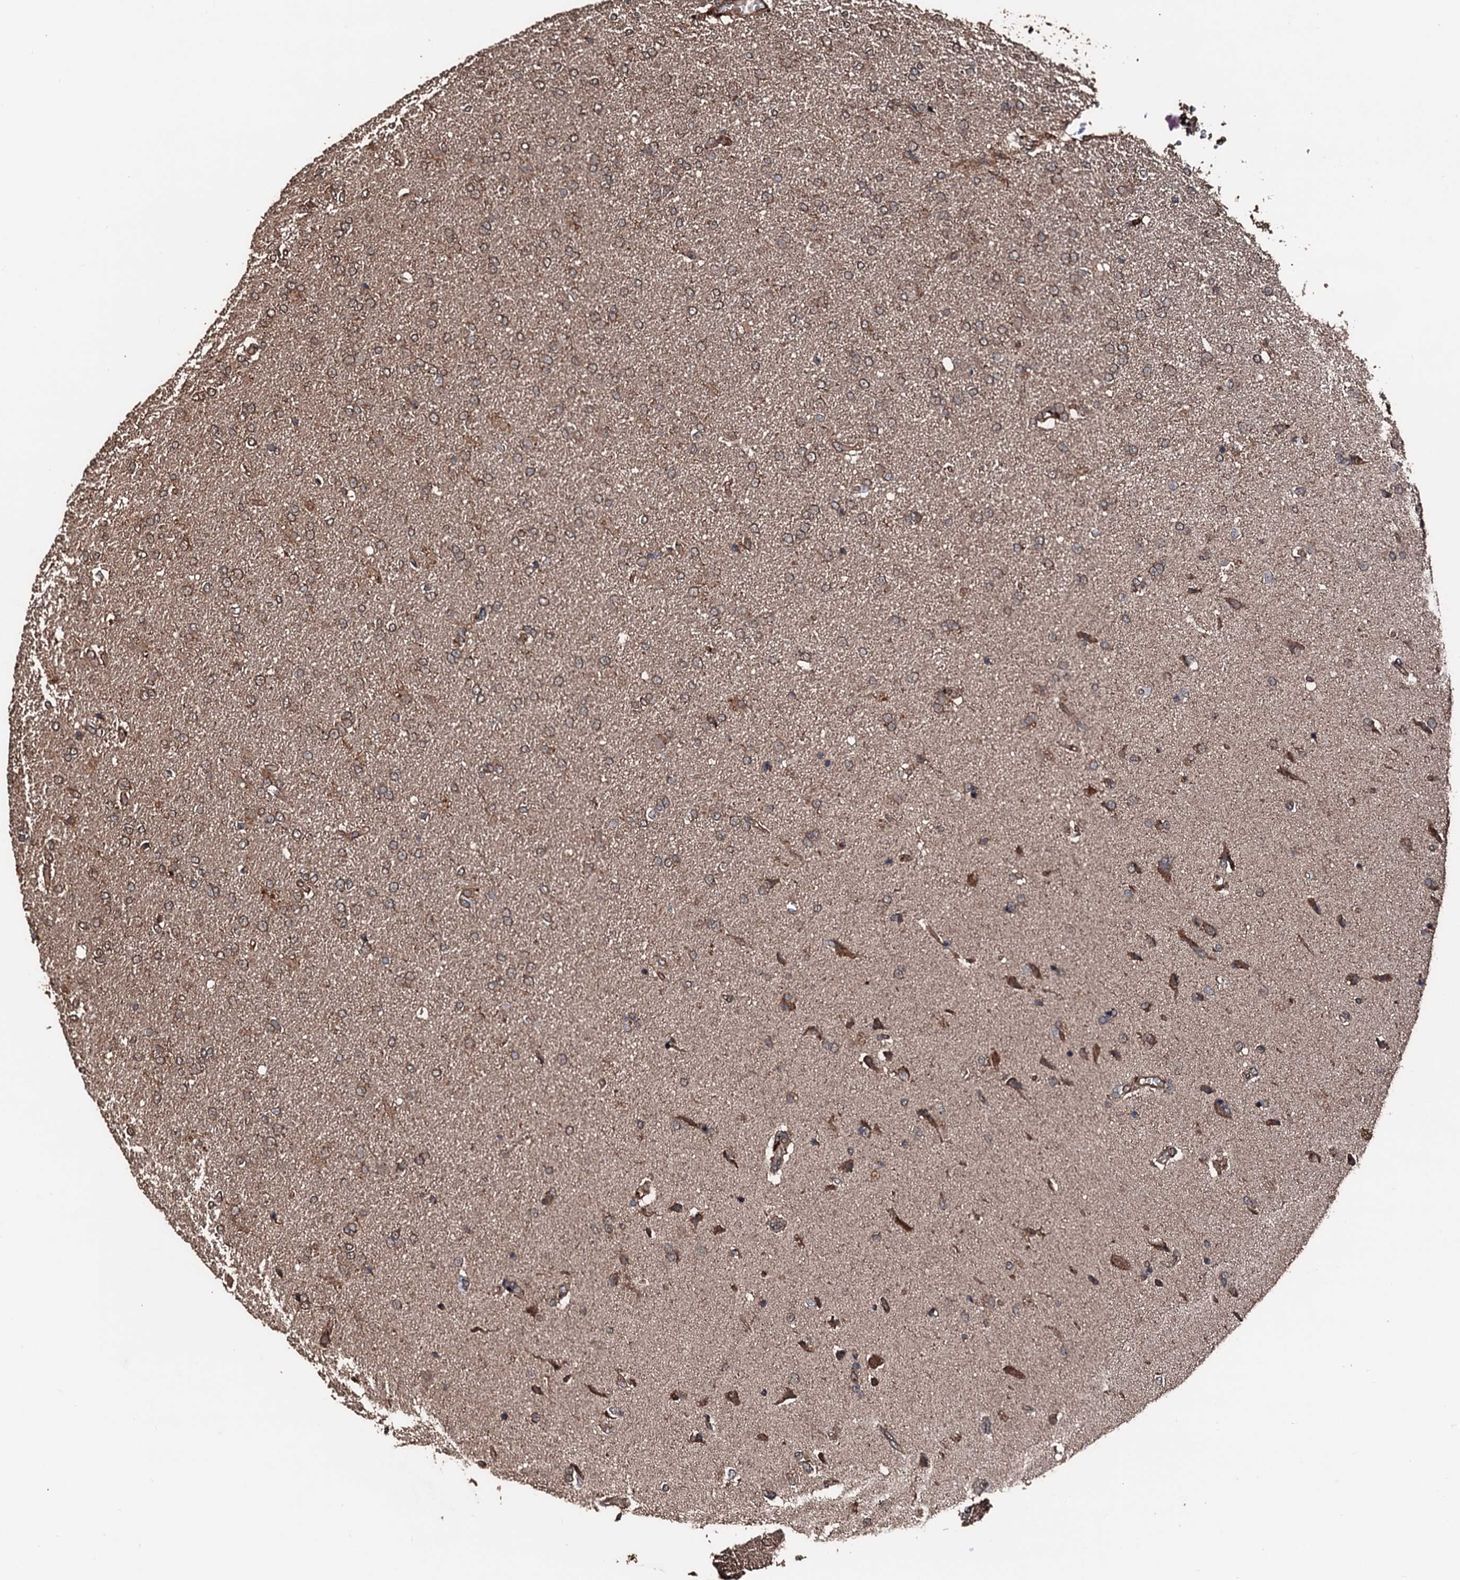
{"staining": {"intensity": "weak", "quantity": ">75%", "location": "cytoplasmic/membranous"}, "tissue": "glioma", "cell_type": "Tumor cells", "image_type": "cancer", "snomed": [{"axis": "morphology", "description": "Glioma, malignant, High grade"}, {"axis": "topography", "description": "Brain"}], "caption": "IHC of human glioma demonstrates low levels of weak cytoplasmic/membranous staining in about >75% of tumor cells.", "gene": "KIF18A", "patient": {"sex": "male", "age": 72}}